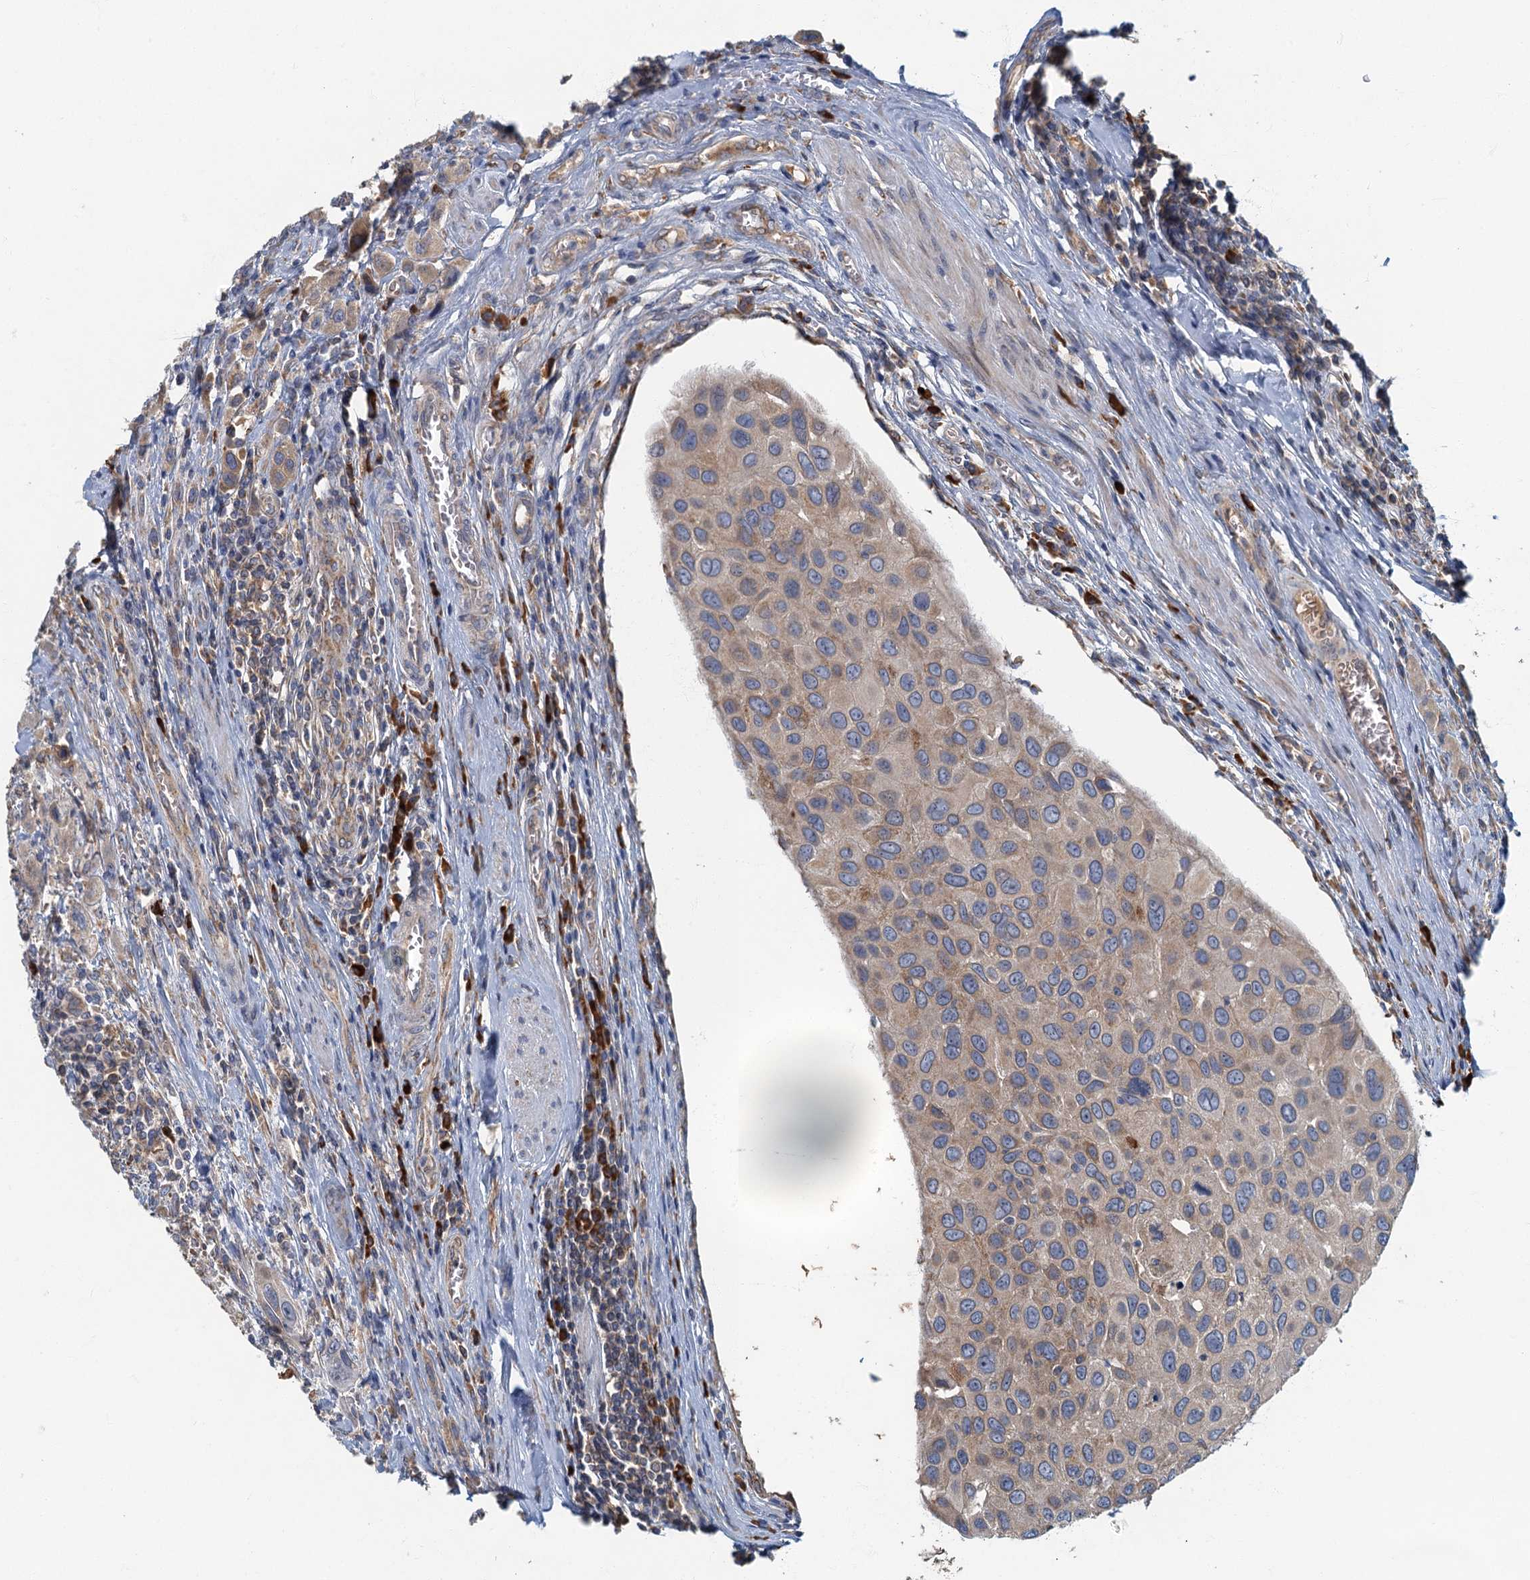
{"staining": {"intensity": "weak", "quantity": ">75%", "location": "cytoplasmic/membranous"}, "tissue": "urothelial cancer", "cell_type": "Tumor cells", "image_type": "cancer", "snomed": [{"axis": "morphology", "description": "Urothelial carcinoma, High grade"}, {"axis": "topography", "description": "Urinary bladder"}], "caption": "The image demonstrates staining of urothelial cancer, revealing weak cytoplasmic/membranous protein positivity (brown color) within tumor cells.", "gene": "SPDYC", "patient": {"sex": "male", "age": 50}}